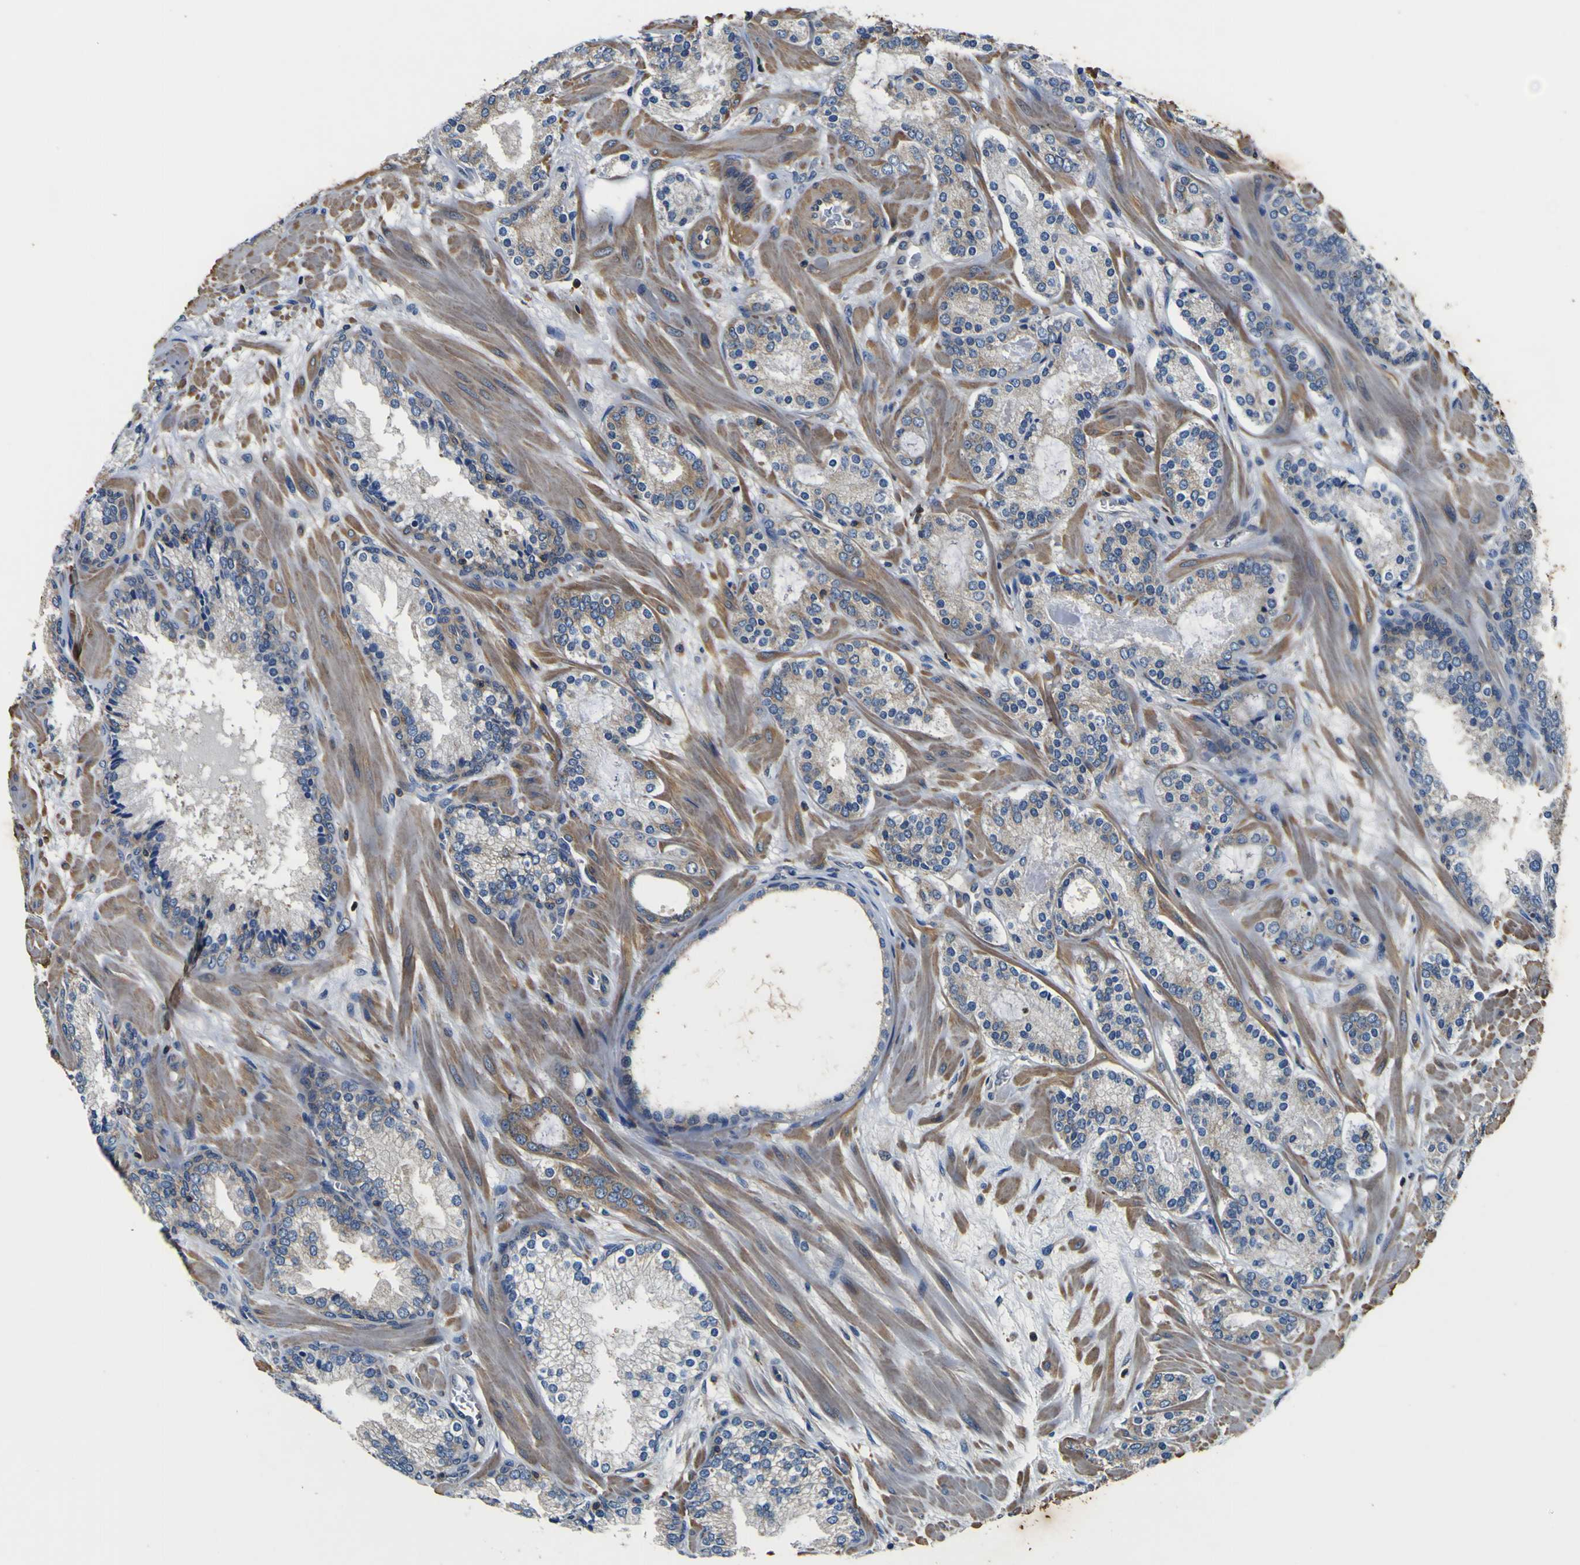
{"staining": {"intensity": "weak", "quantity": "<25%", "location": "cytoplasmic/membranous"}, "tissue": "prostate cancer", "cell_type": "Tumor cells", "image_type": "cancer", "snomed": [{"axis": "morphology", "description": "Adenocarcinoma, Low grade"}, {"axis": "topography", "description": "Prostate"}], "caption": "A high-resolution micrograph shows immunohistochemistry (IHC) staining of prostate cancer (adenocarcinoma (low-grade)), which reveals no significant positivity in tumor cells.", "gene": "CNR2", "patient": {"sex": "male", "age": 63}}